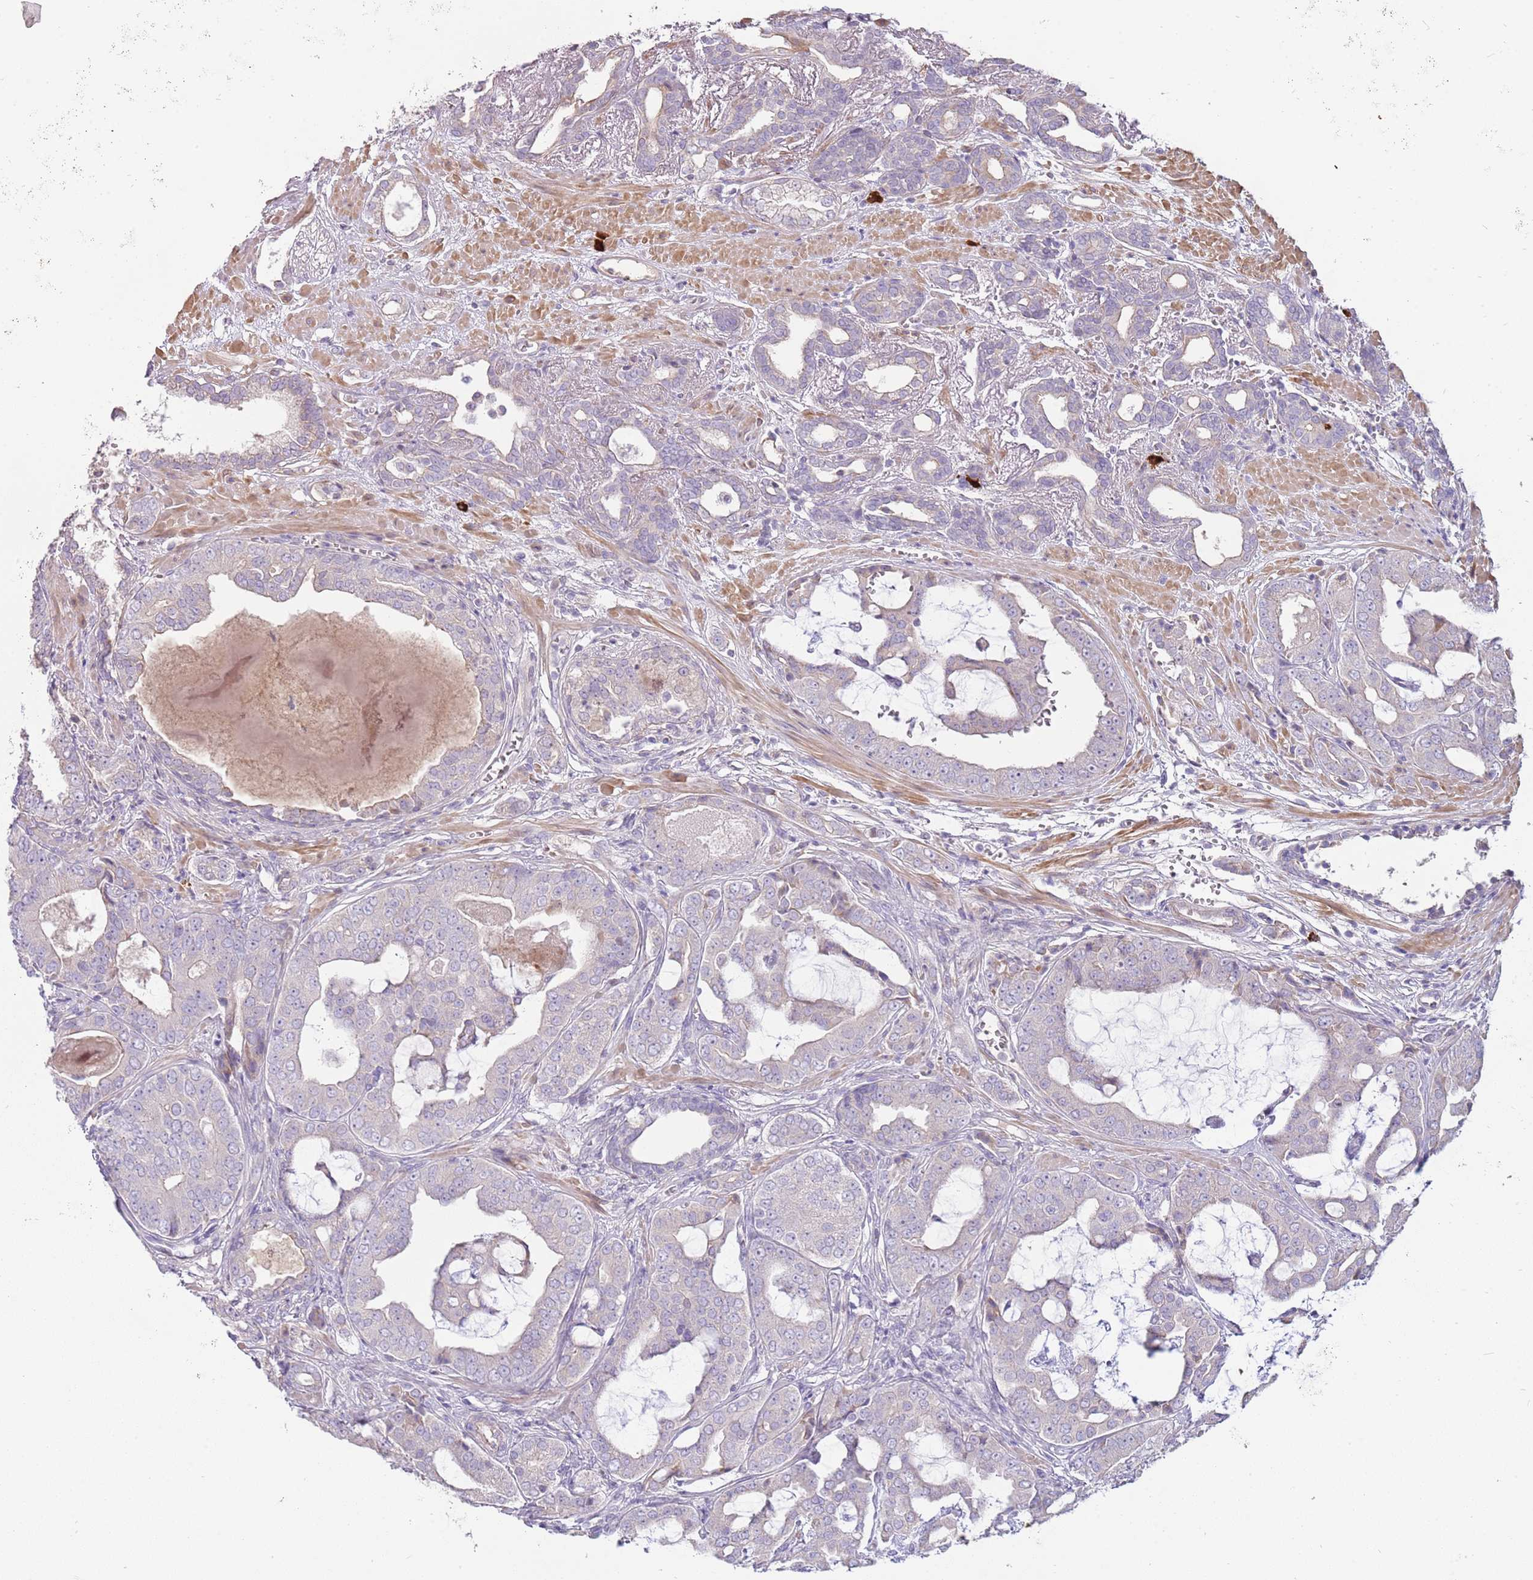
{"staining": {"intensity": "negative", "quantity": "none", "location": "none"}, "tissue": "prostate cancer", "cell_type": "Tumor cells", "image_type": "cancer", "snomed": [{"axis": "morphology", "description": "Adenocarcinoma, High grade"}, {"axis": "topography", "description": "Prostate"}], "caption": "DAB (3,3'-diaminobenzidine) immunohistochemical staining of prostate adenocarcinoma (high-grade) displays no significant expression in tumor cells. (DAB (3,3'-diaminobenzidine) immunohistochemistry visualized using brightfield microscopy, high magnification).", "gene": "MCUB", "patient": {"sex": "male", "age": 71}}